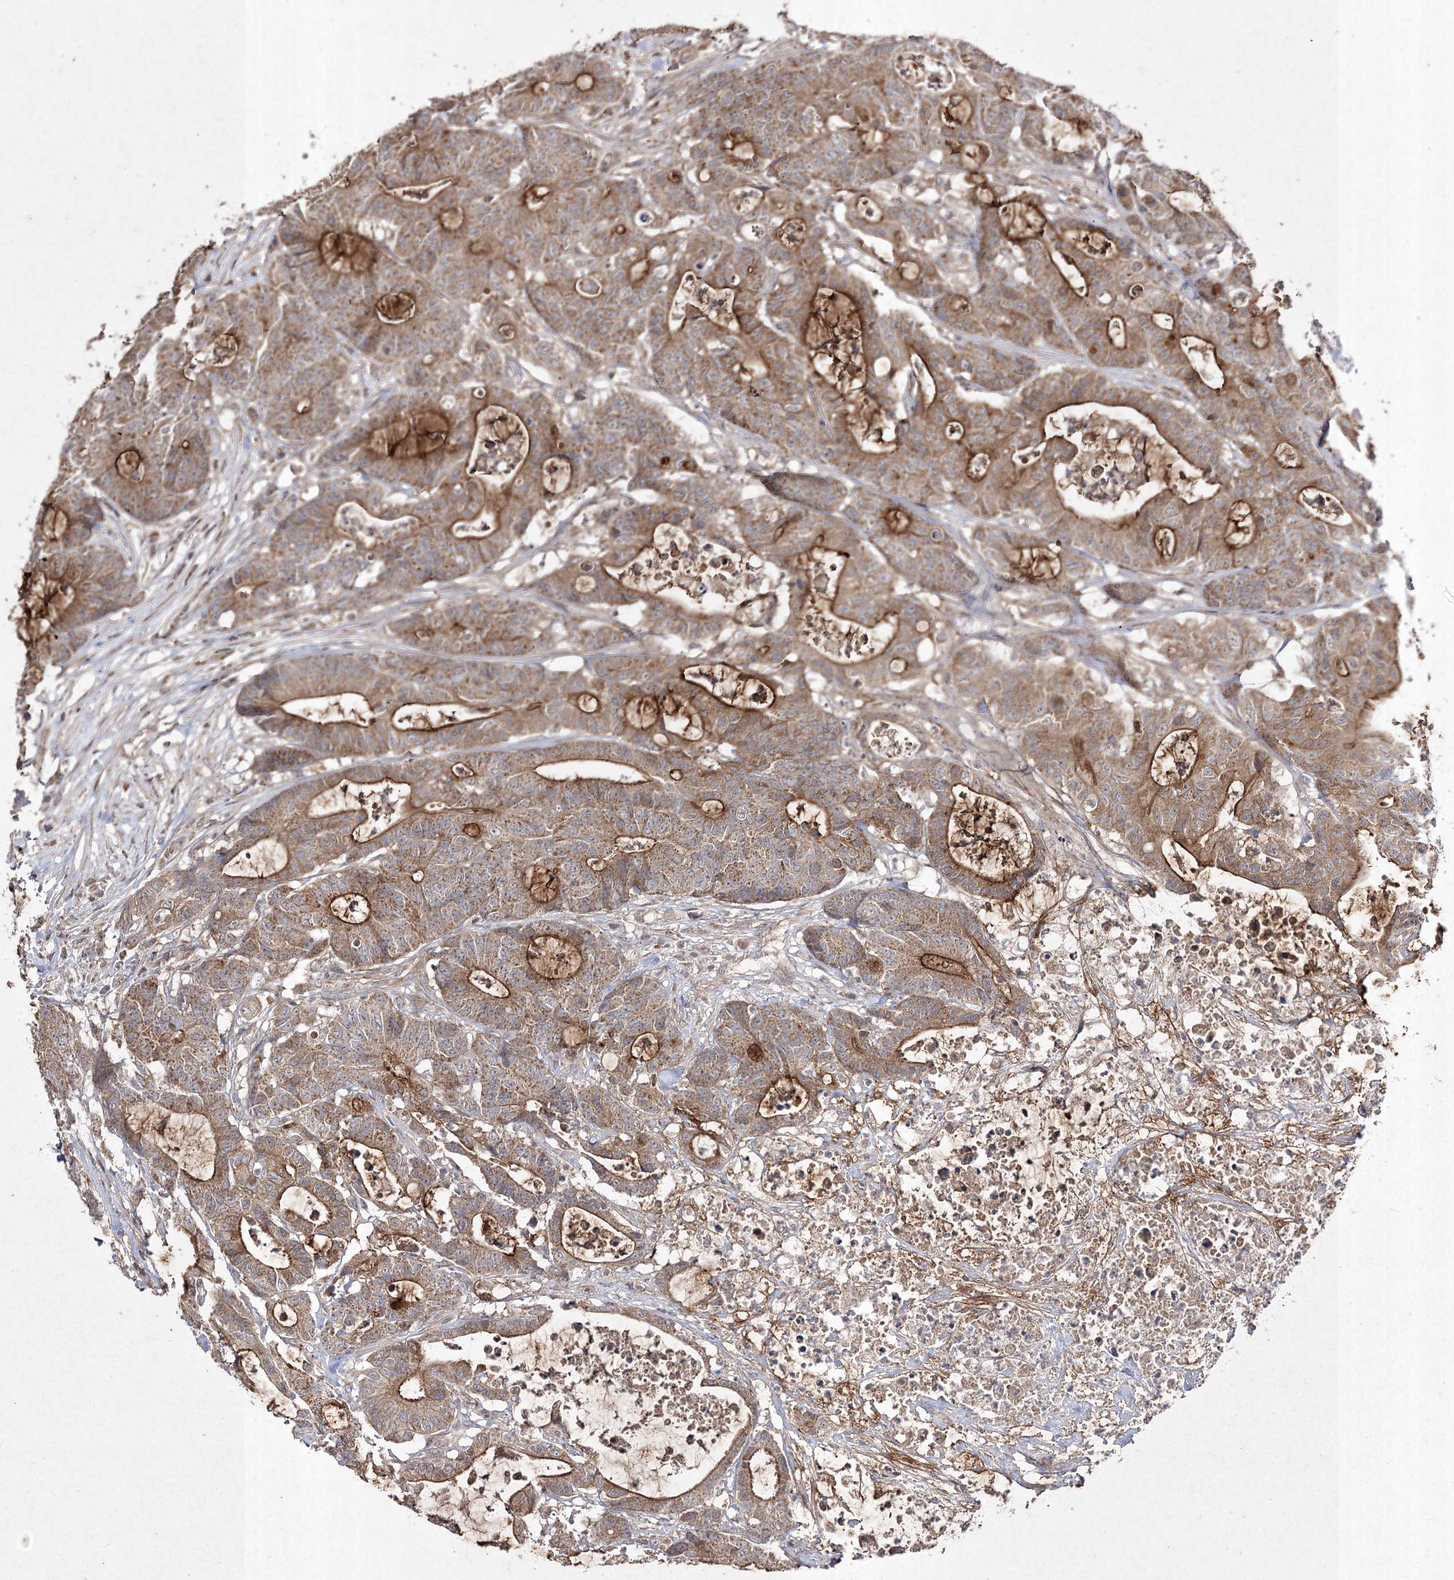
{"staining": {"intensity": "strong", "quantity": ">75%", "location": "cytoplasmic/membranous"}, "tissue": "colorectal cancer", "cell_type": "Tumor cells", "image_type": "cancer", "snomed": [{"axis": "morphology", "description": "Adenocarcinoma, NOS"}, {"axis": "topography", "description": "Colon"}], "caption": "Colorectal cancer stained for a protein demonstrates strong cytoplasmic/membranous positivity in tumor cells.", "gene": "FANCL", "patient": {"sex": "female", "age": 84}}